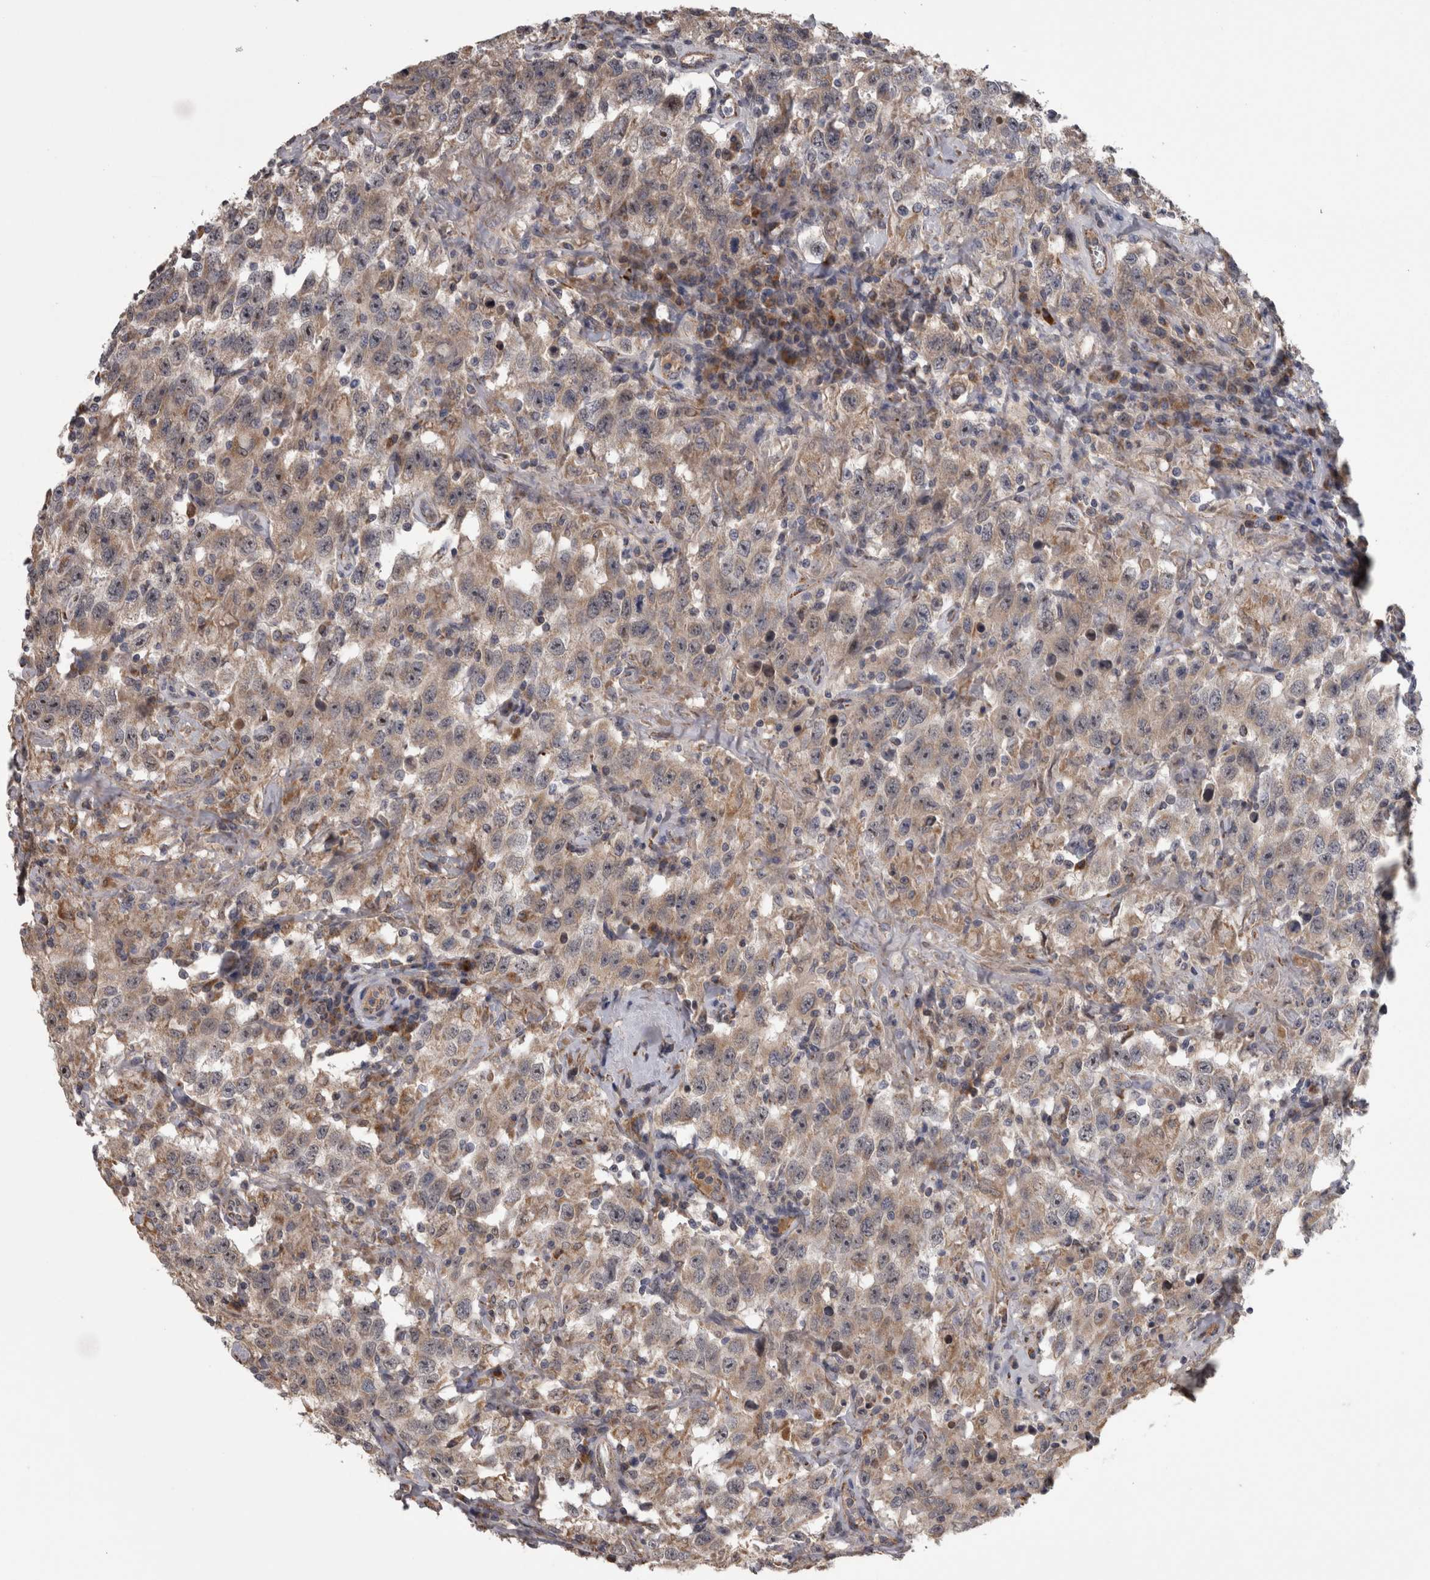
{"staining": {"intensity": "weak", "quantity": "25%-75%", "location": "cytoplasmic/membranous"}, "tissue": "testis cancer", "cell_type": "Tumor cells", "image_type": "cancer", "snomed": [{"axis": "morphology", "description": "Seminoma, NOS"}, {"axis": "topography", "description": "Testis"}], "caption": "IHC of human testis cancer exhibits low levels of weak cytoplasmic/membranous positivity in approximately 25%-75% of tumor cells. (DAB (3,3'-diaminobenzidine) IHC, brown staining for protein, blue staining for nuclei).", "gene": "DBT", "patient": {"sex": "male", "age": 41}}